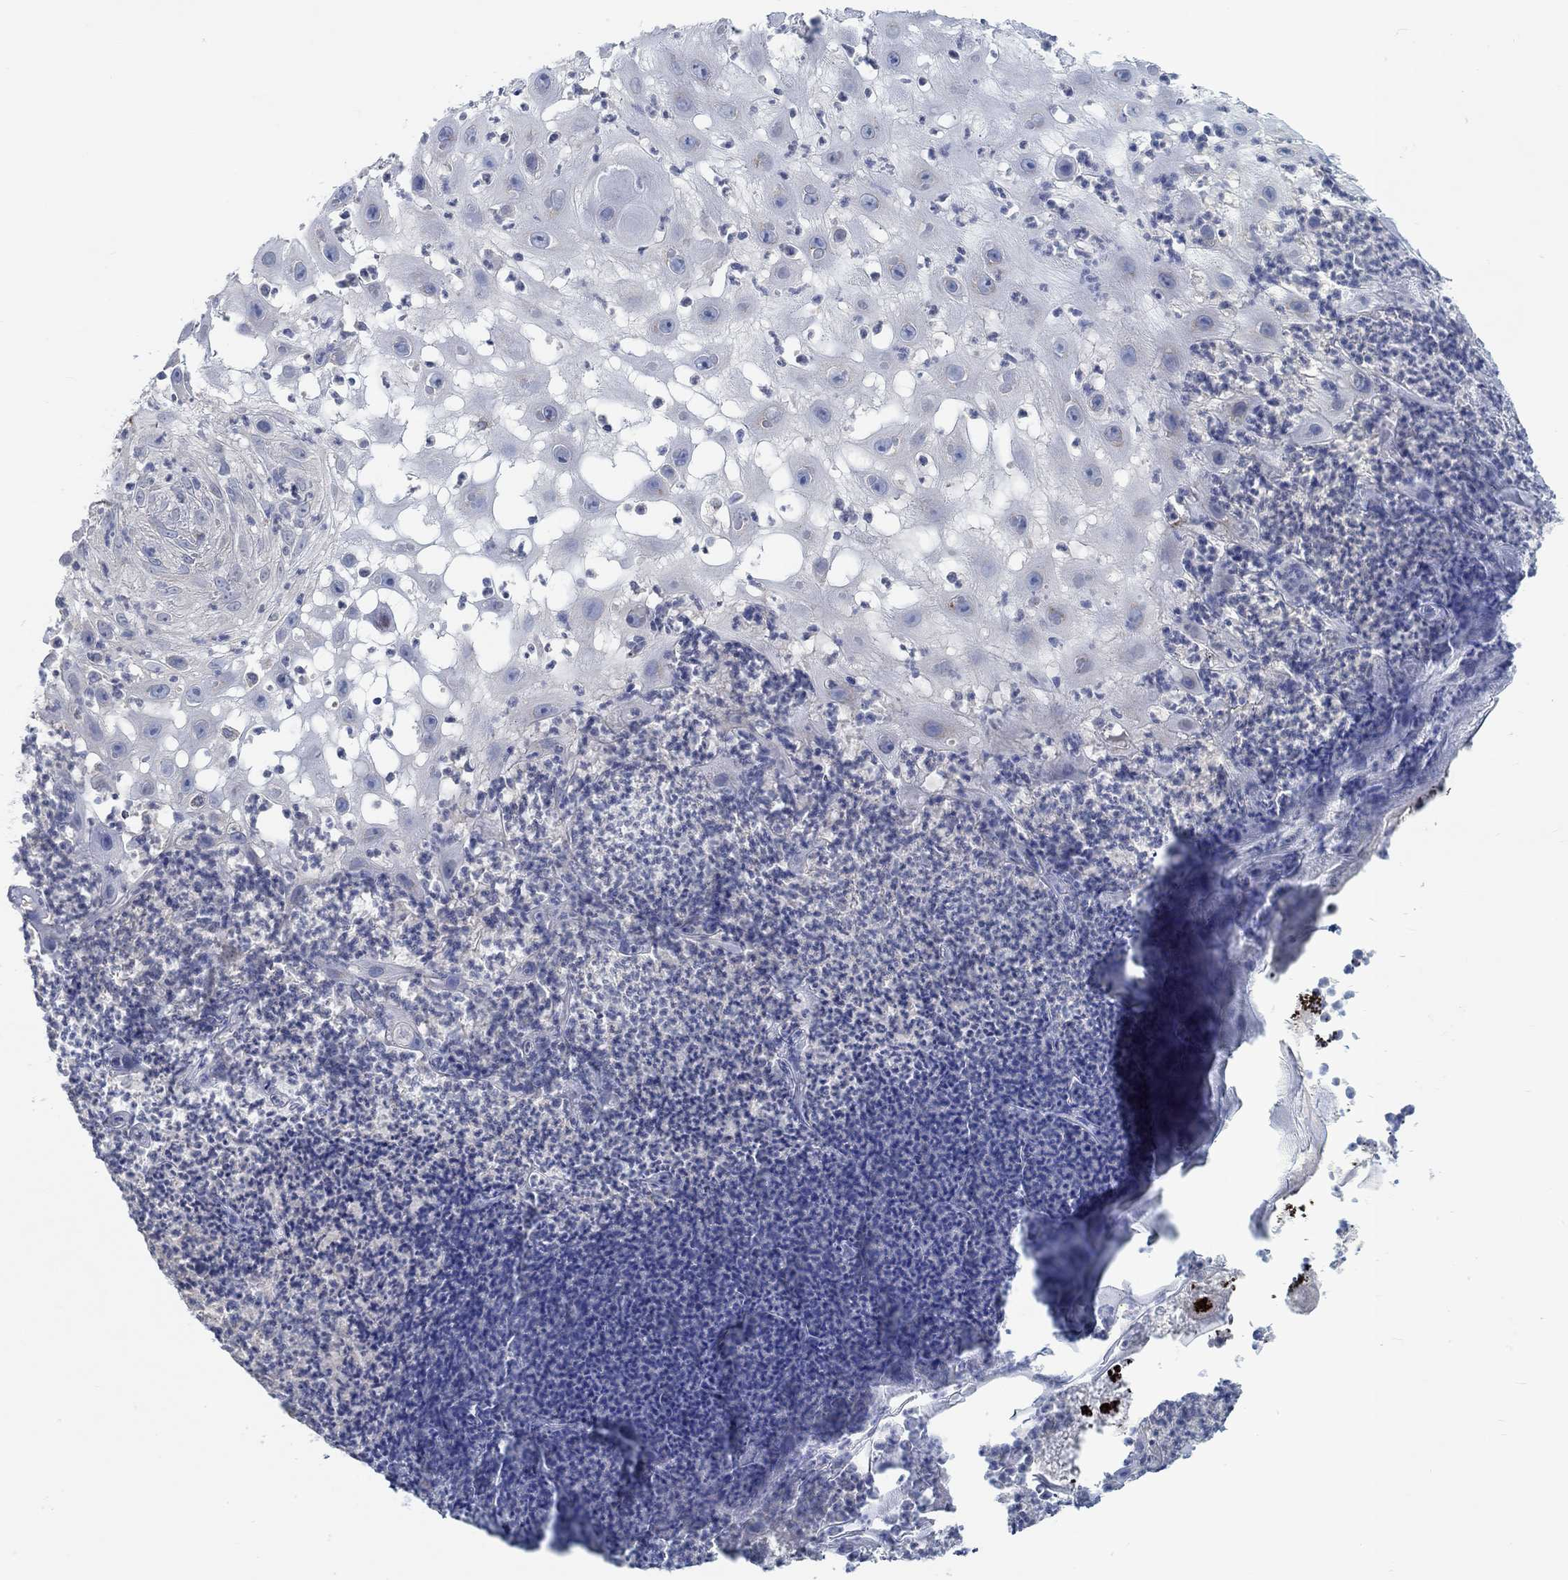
{"staining": {"intensity": "negative", "quantity": "none", "location": "none"}, "tissue": "skin cancer", "cell_type": "Tumor cells", "image_type": "cancer", "snomed": [{"axis": "morphology", "description": "Normal tissue, NOS"}, {"axis": "morphology", "description": "Squamous cell carcinoma, NOS"}, {"axis": "topography", "description": "Skin"}], "caption": "Protein analysis of skin cancer (squamous cell carcinoma) exhibits no significant staining in tumor cells. Brightfield microscopy of IHC stained with DAB (brown) and hematoxylin (blue), captured at high magnification.", "gene": "TEKT4", "patient": {"sex": "male", "age": 79}}